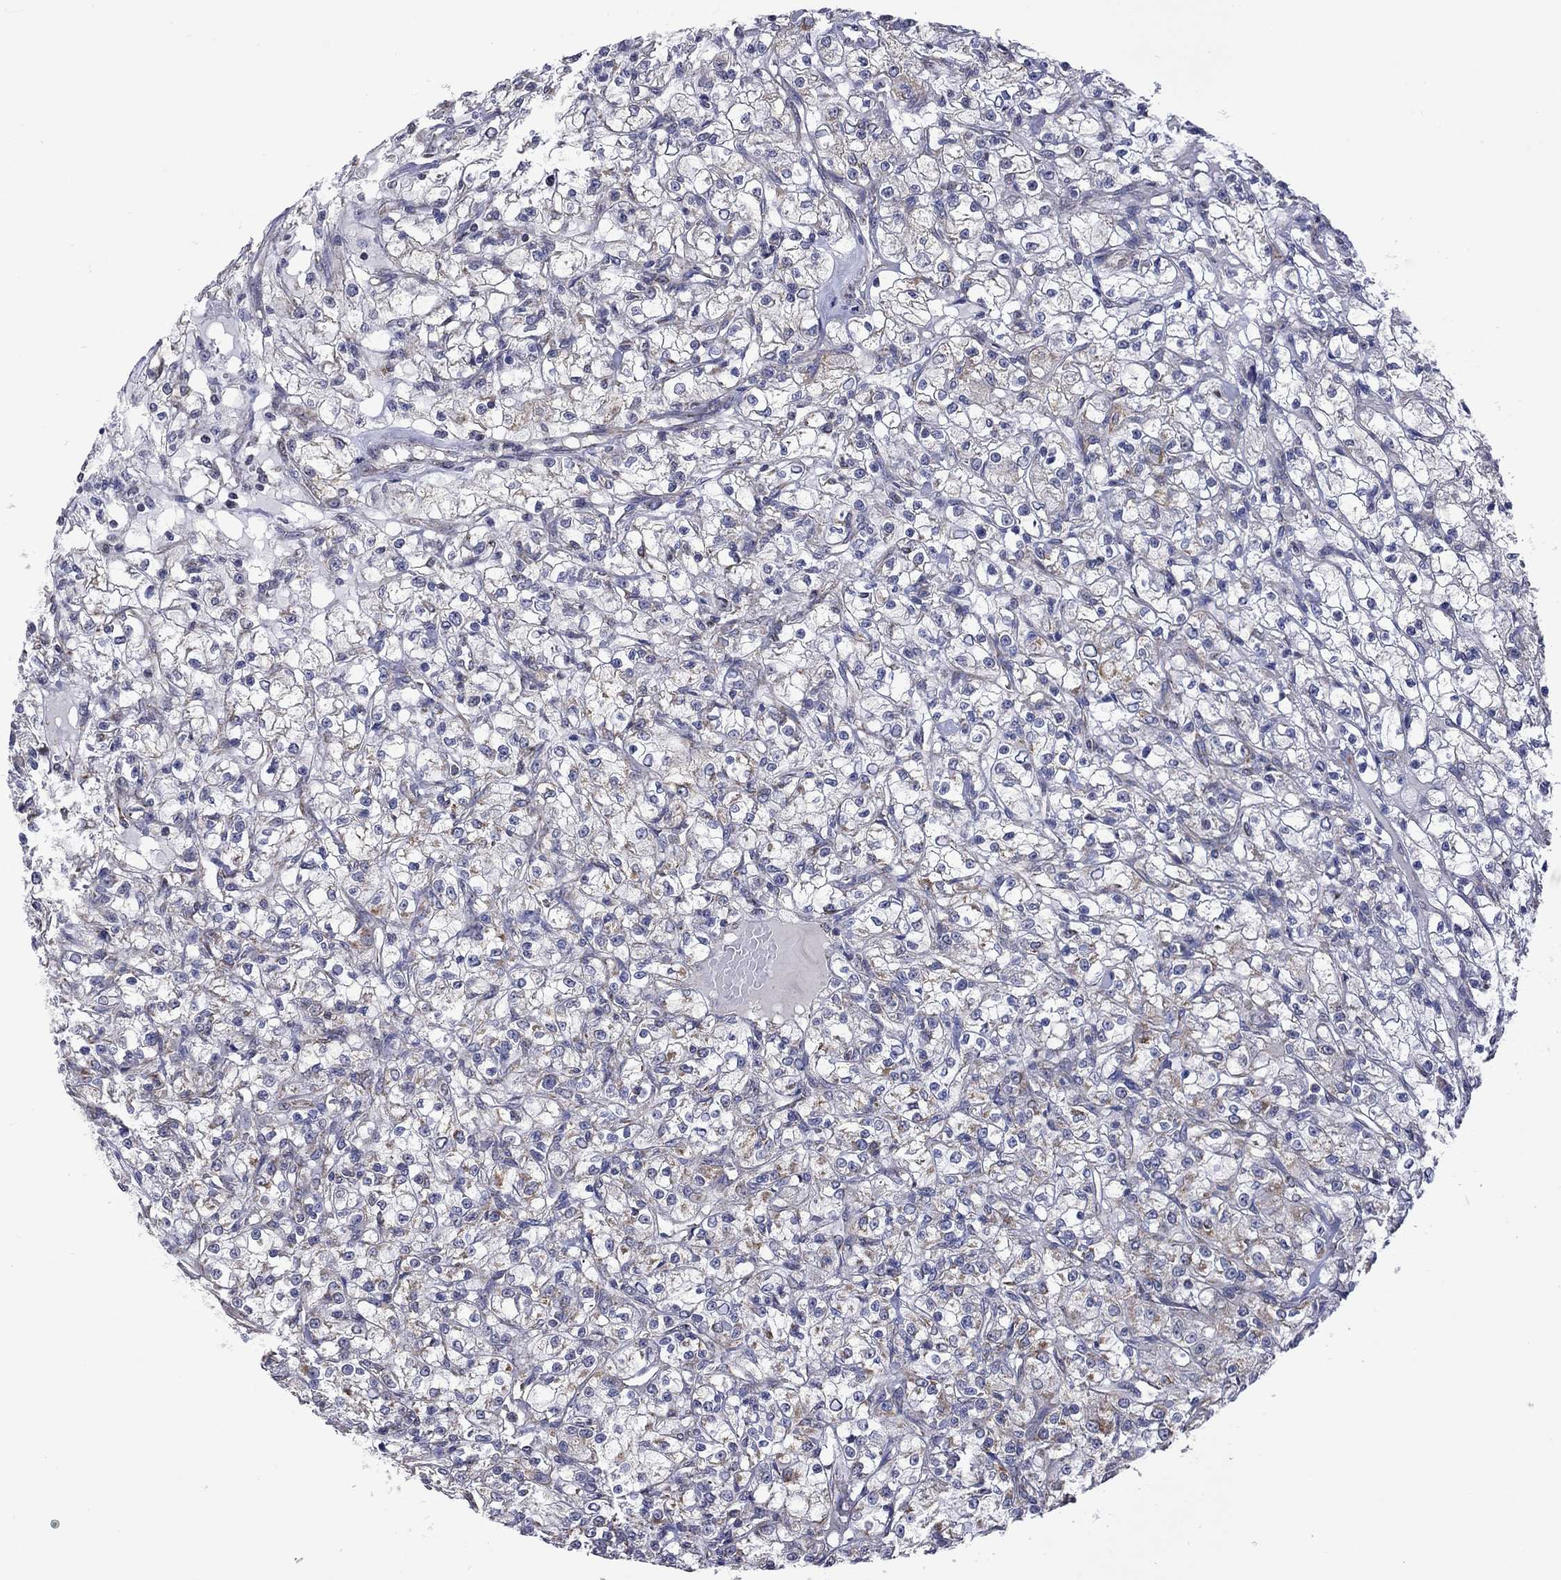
{"staining": {"intensity": "moderate", "quantity": "25%-75%", "location": "cytoplasmic/membranous"}, "tissue": "renal cancer", "cell_type": "Tumor cells", "image_type": "cancer", "snomed": [{"axis": "morphology", "description": "Adenocarcinoma, NOS"}, {"axis": "topography", "description": "Kidney"}], "caption": "This photomicrograph shows immunohistochemistry (IHC) staining of renal cancer, with medium moderate cytoplasmic/membranous staining in approximately 25%-75% of tumor cells.", "gene": "NDUFB1", "patient": {"sex": "female", "age": 59}}